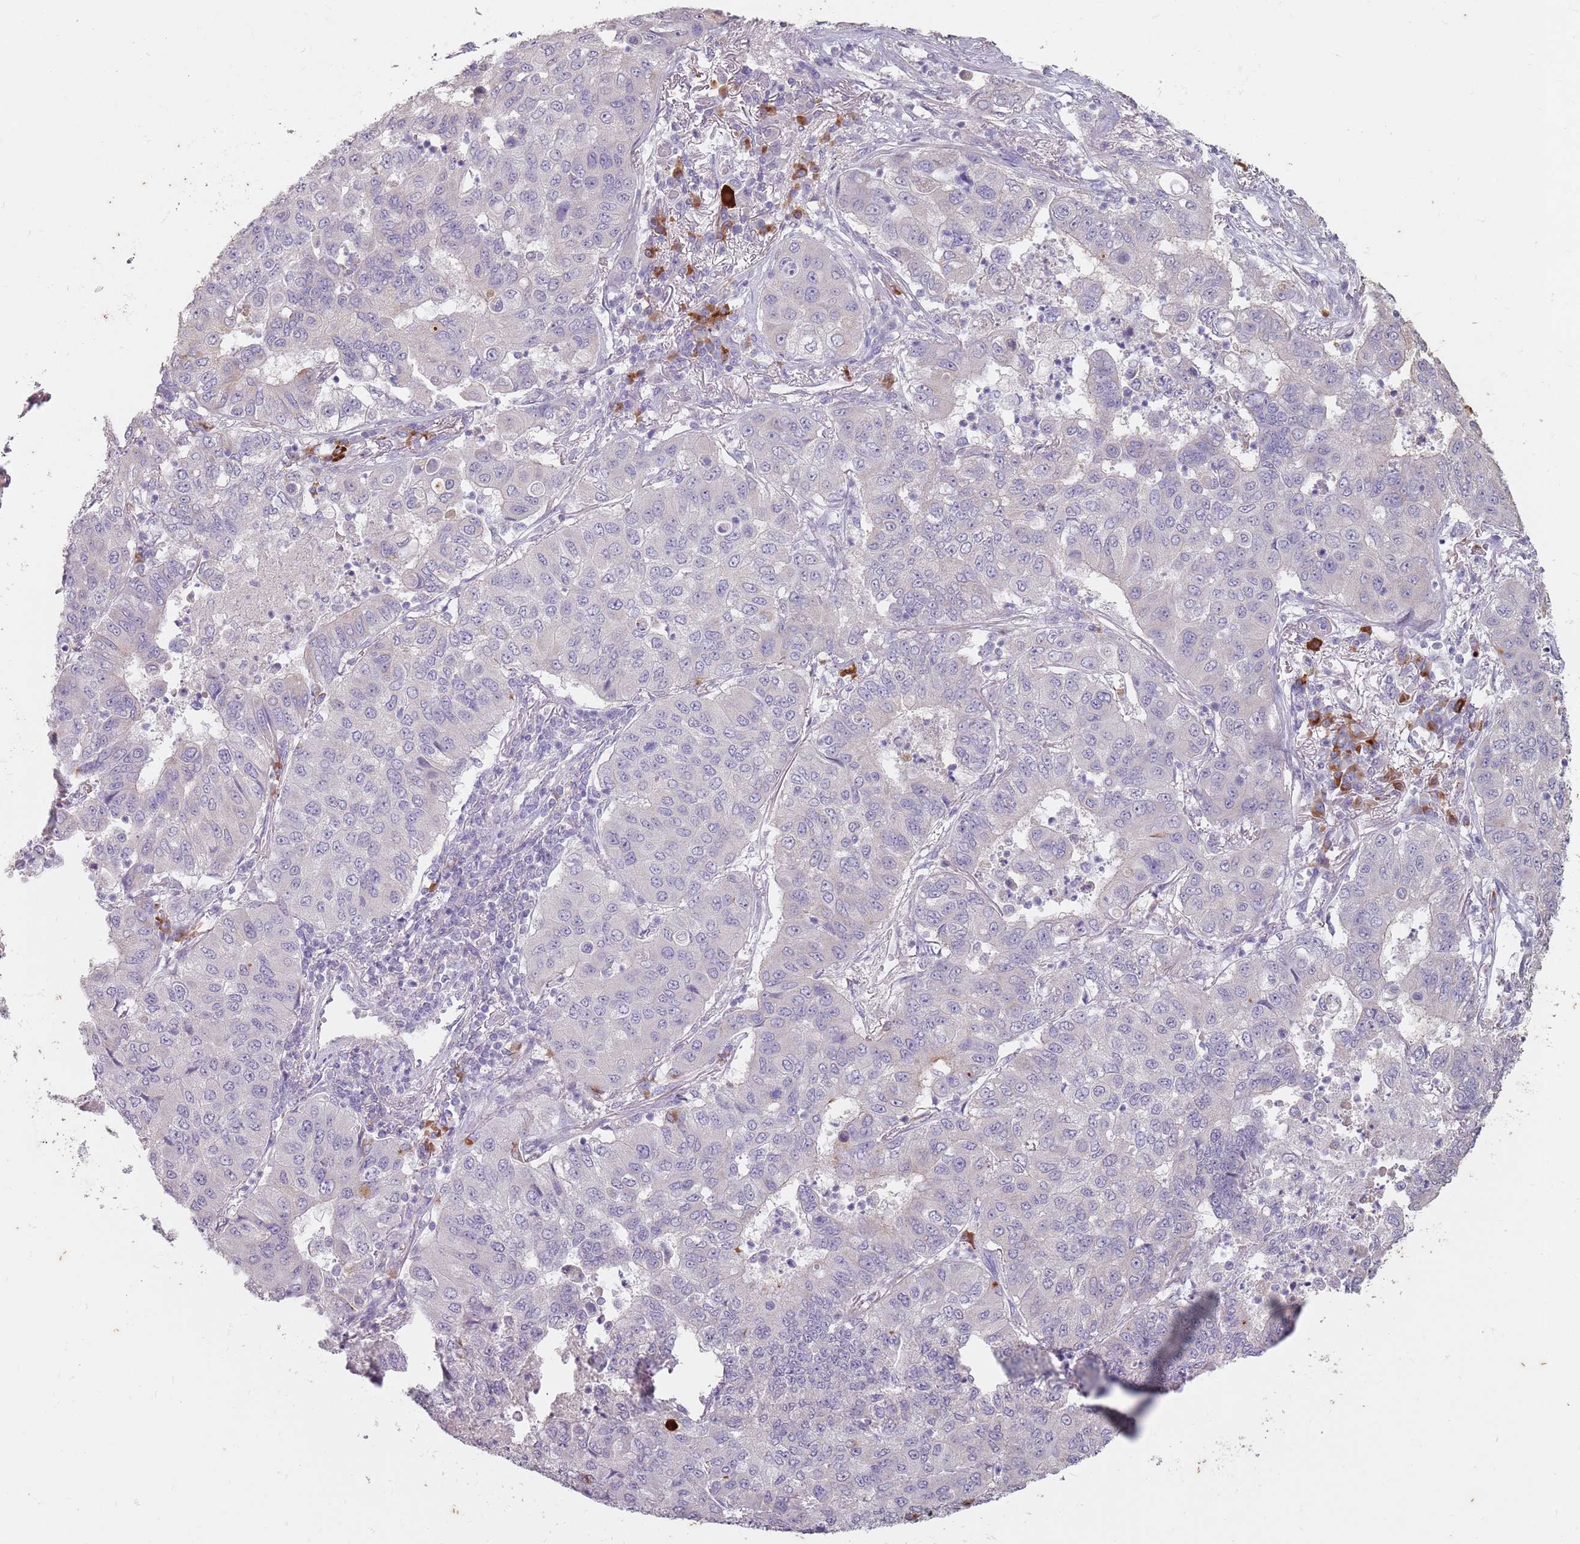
{"staining": {"intensity": "negative", "quantity": "none", "location": "none"}, "tissue": "lung cancer", "cell_type": "Tumor cells", "image_type": "cancer", "snomed": [{"axis": "morphology", "description": "Squamous cell carcinoma, NOS"}, {"axis": "topography", "description": "Lung"}], "caption": "Immunohistochemical staining of human lung squamous cell carcinoma shows no significant expression in tumor cells.", "gene": "STYK1", "patient": {"sex": "male", "age": 74}}